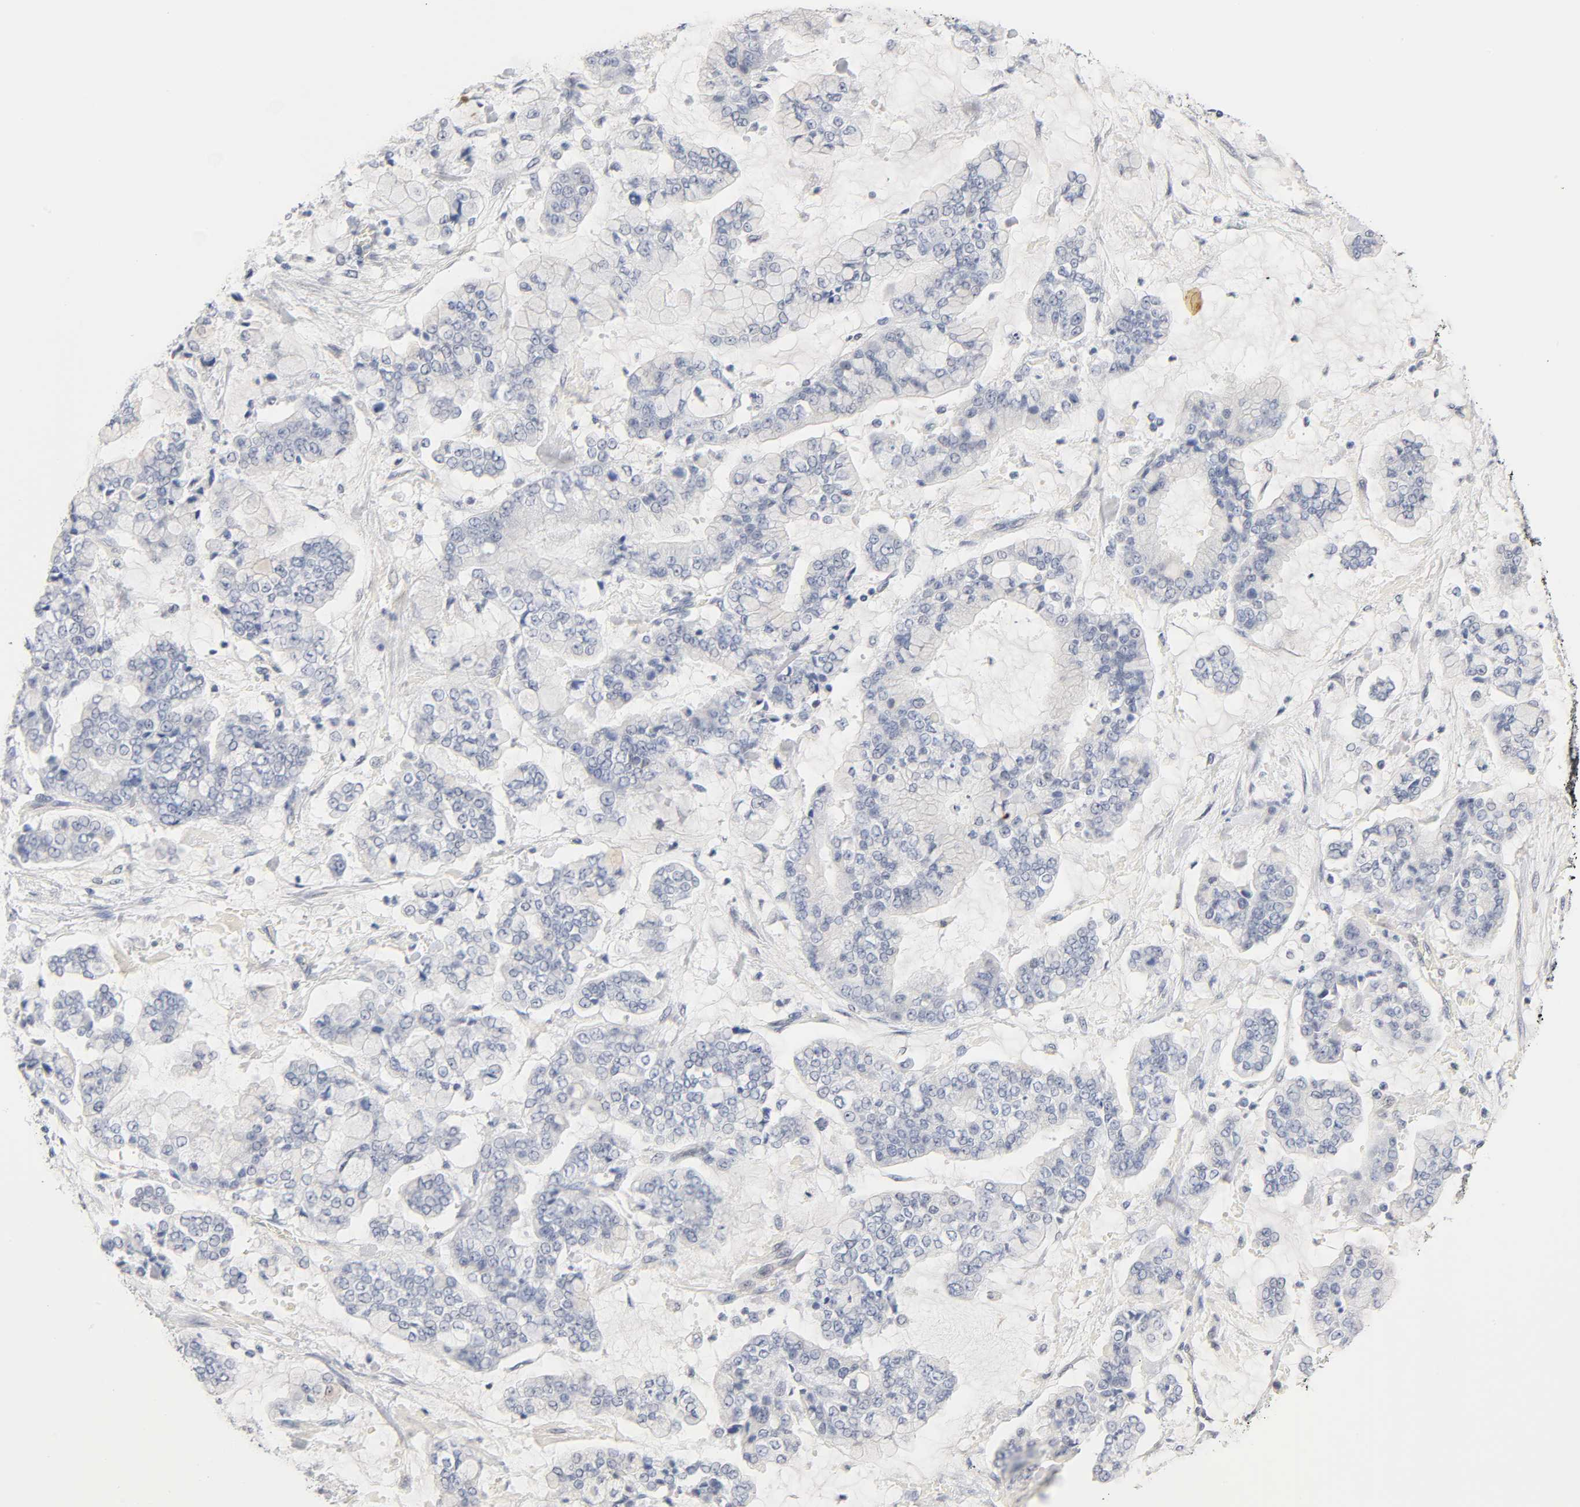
{"staining": {"intensity": "negative", "quantity": "none", "location": "none"}, "tissue": "stomach cancer", "cell_type": "Tumor cells", "image_type": "cancer", "snomed": [{"axis": "morphology", "description": "Normal tissue, NOS"}, {"axis": "morphology", "description": "Adenocarcinoma, NOS"}, {"axis": "topography", "description": "Stomach, upper"}, {"axis": "topography", "description": "Stomach"}], "caption": "Stomach cancer stained for a protein using immunohistochemistry exhibits no expression tumor cells.", "gene": "NFATC1", "patient": {"sex": "male", "age": 76}}